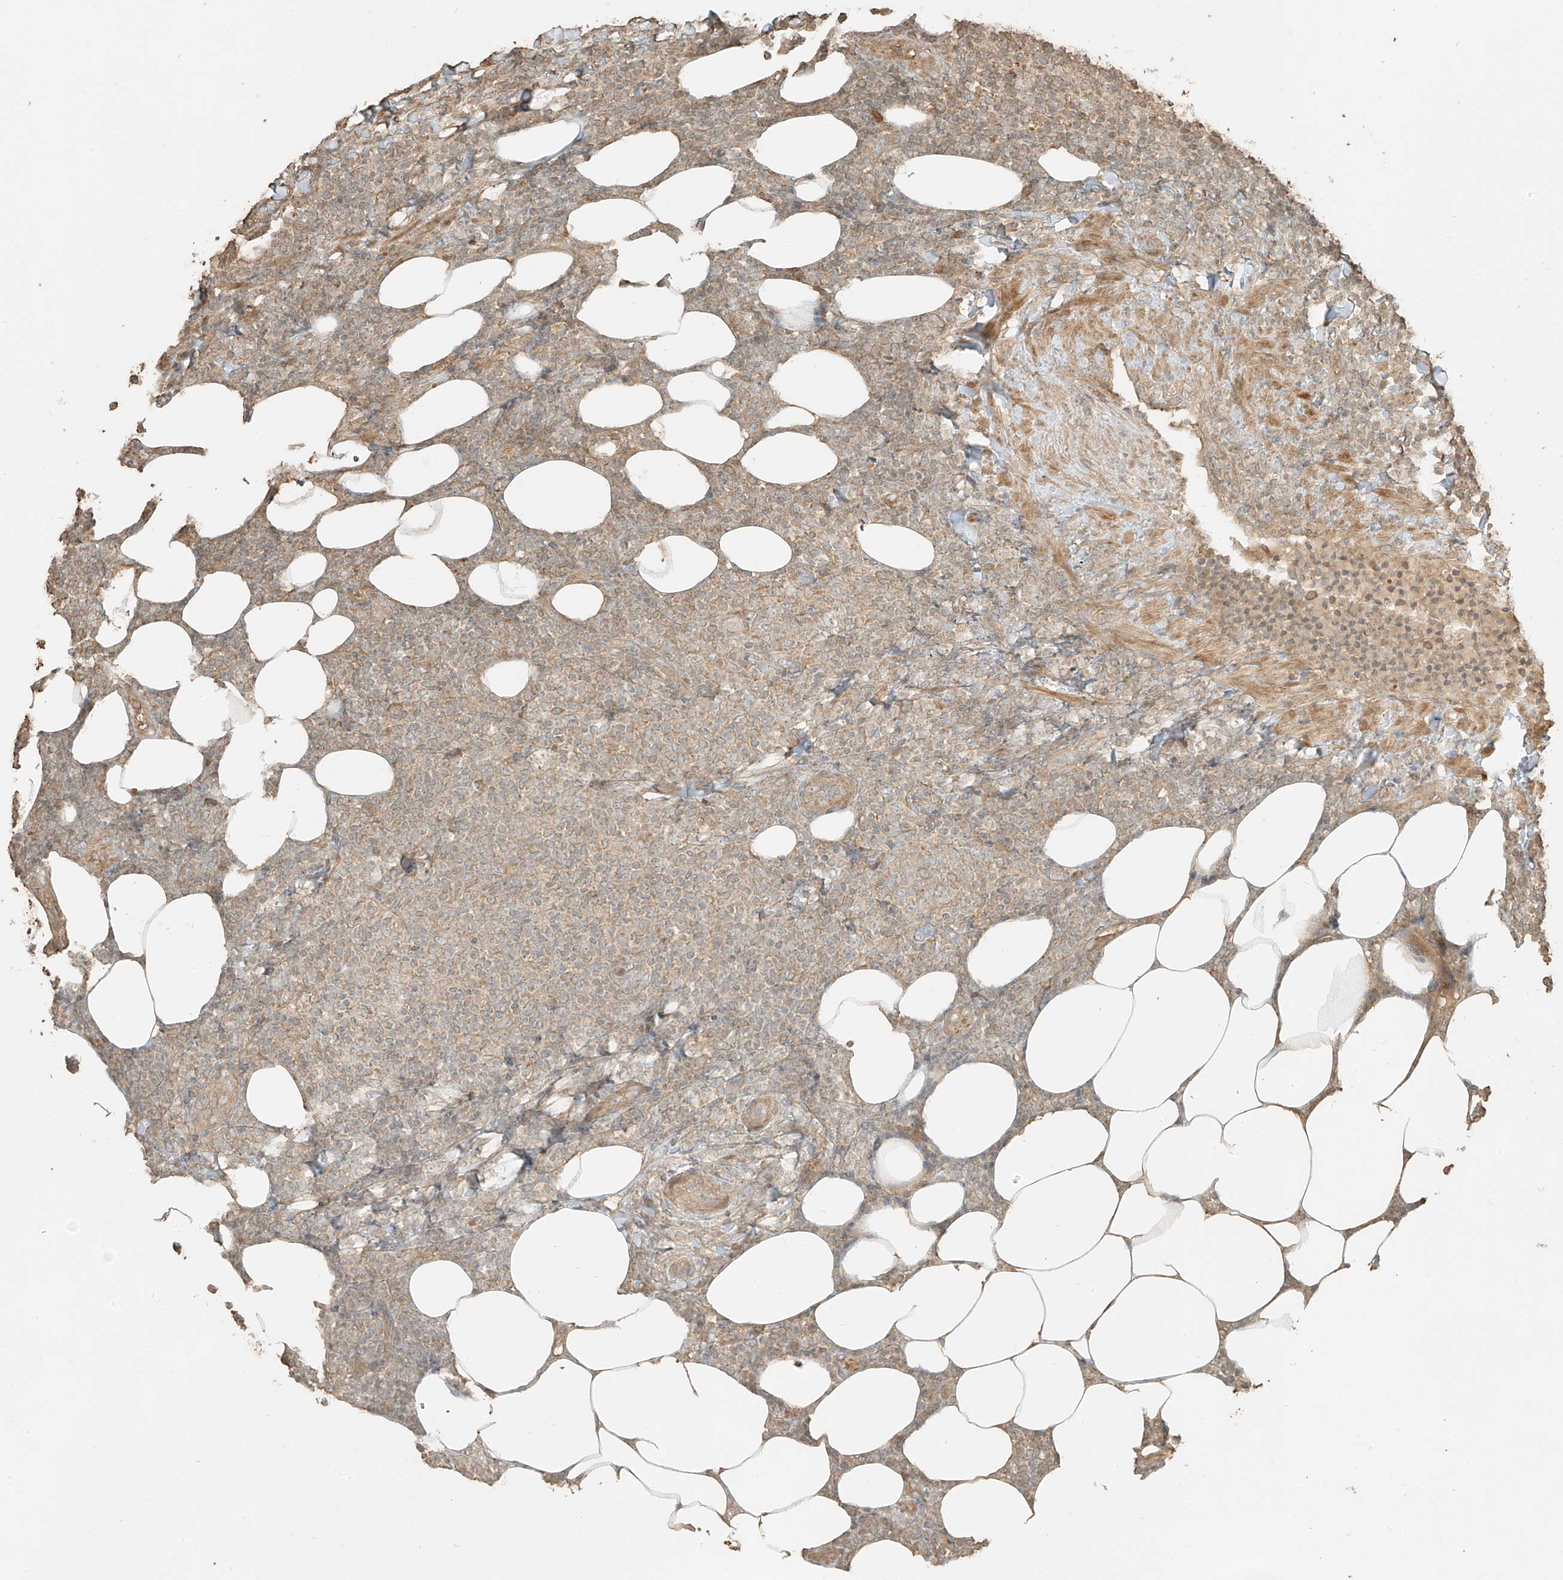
{"staining": {"intensity": "weak", "quantity": "25%-75%", "location": "cytoplasmic/membranous"}, "tissue": "lymphoma", "cell_type": "Tumor cells", "image_type": "cancer", "snomed": [{"axis": "morphology", "description": "Malignant lymphoma, non-Hodgkin's type, Low grade"}, {"axis": "topography", "description": "Lymph node"}], "caption": "This is an image of immunohistochemistry staining of lymphoma, which shows weak positivity in the cytoplasmic/membranous of tumor cells.", "gene": "RFTN2", "patient": {"sex": "male", "age": 66}}